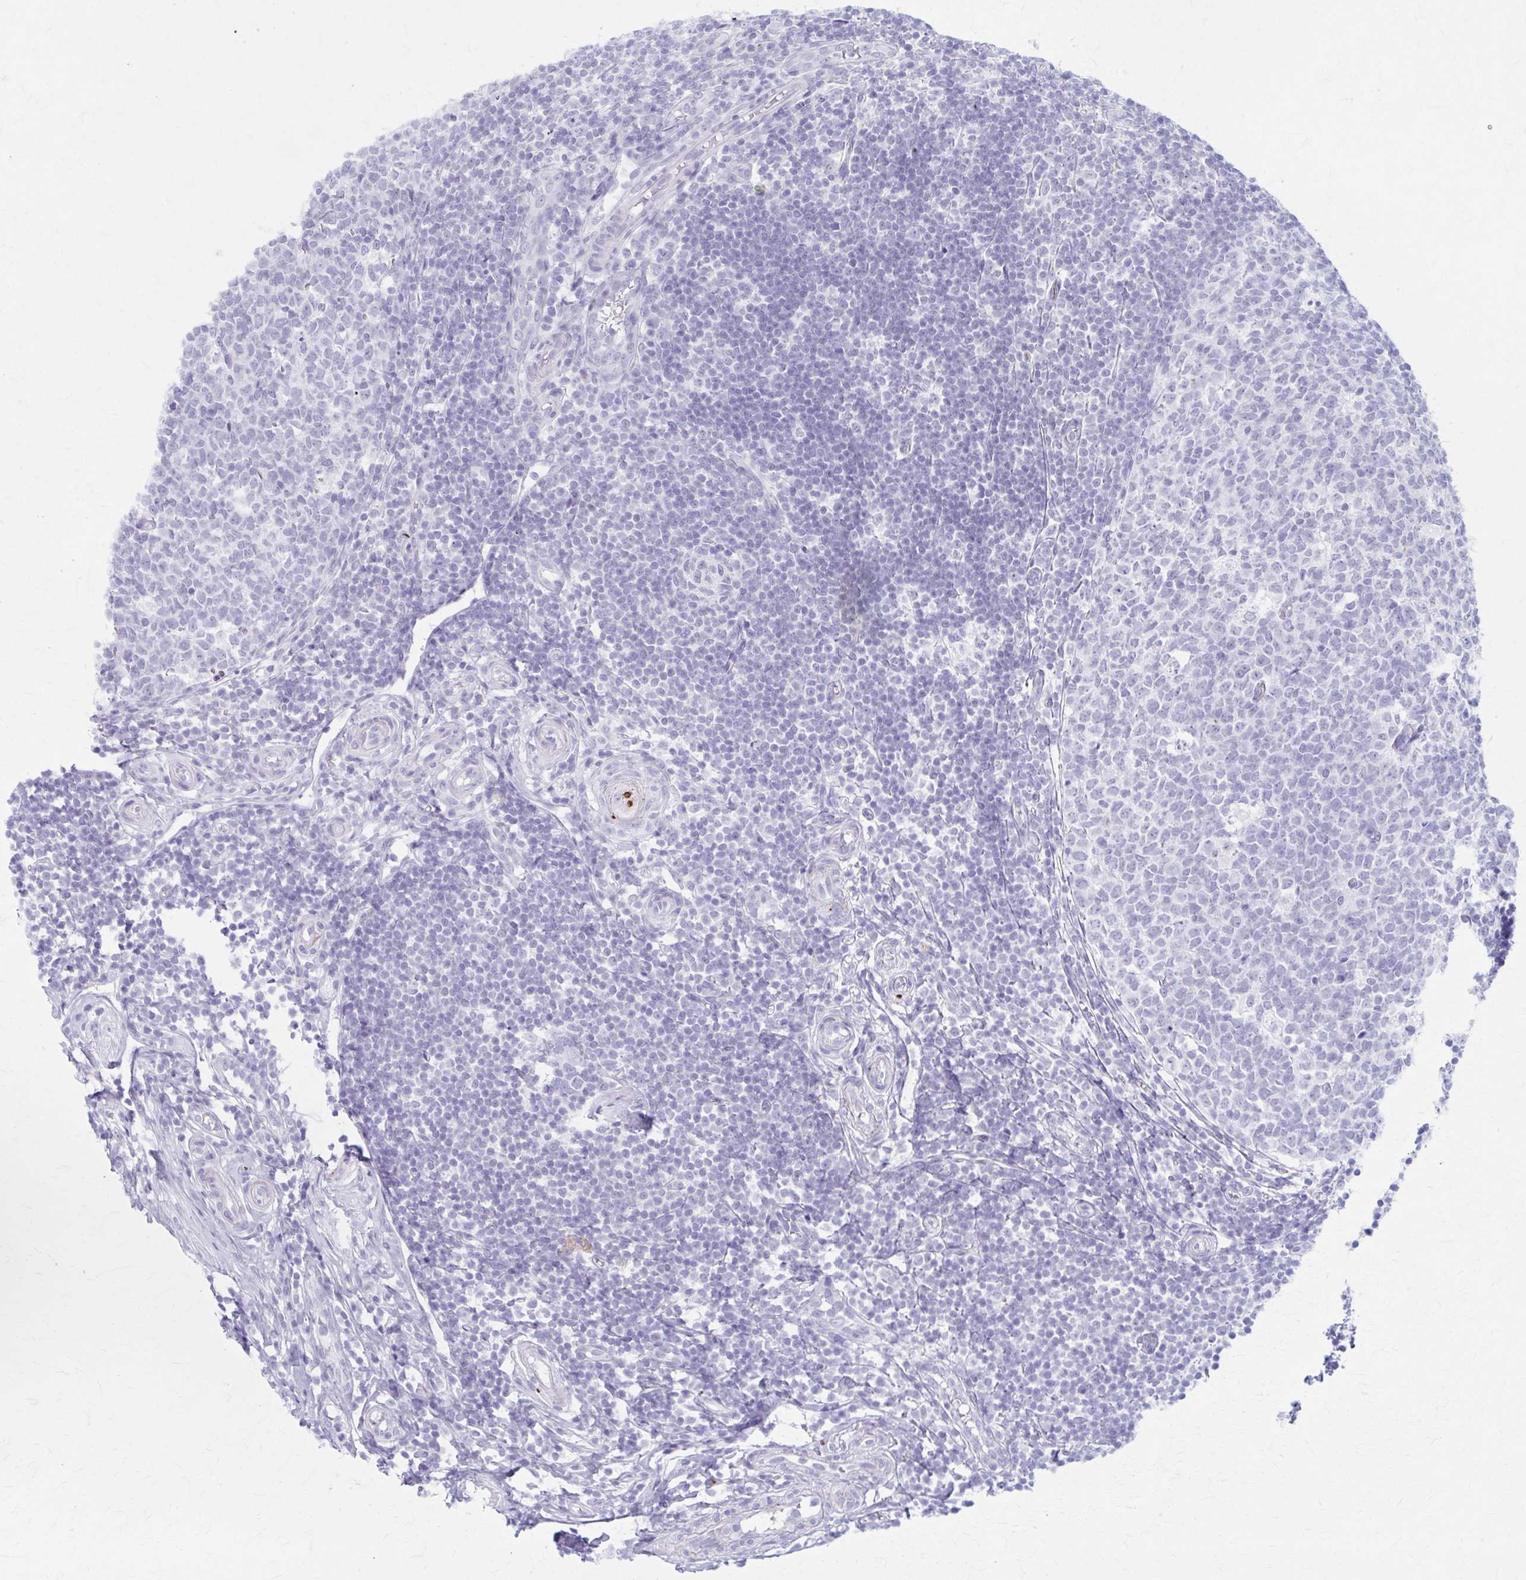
{"staining": {"intensity": "weak", "quantity": "<25%", "location": "cytoplasmic/membranous"}, "tissue": "appendix", "cell_type": "Glandular cells", "image_type": "normal", "snomed": [{"axis": "morphology", "description": "Normal tissue, NOS"}, {"axis": "topography", "description": "Appendix"}], "caption": "Histopathology image shows no significant protein positivity in glandular cells of normal appendix. (DAB immunohistochemistry, high magnification).", "gene": "KCNE2", "patient": {"sex": "male", "age": 18}}